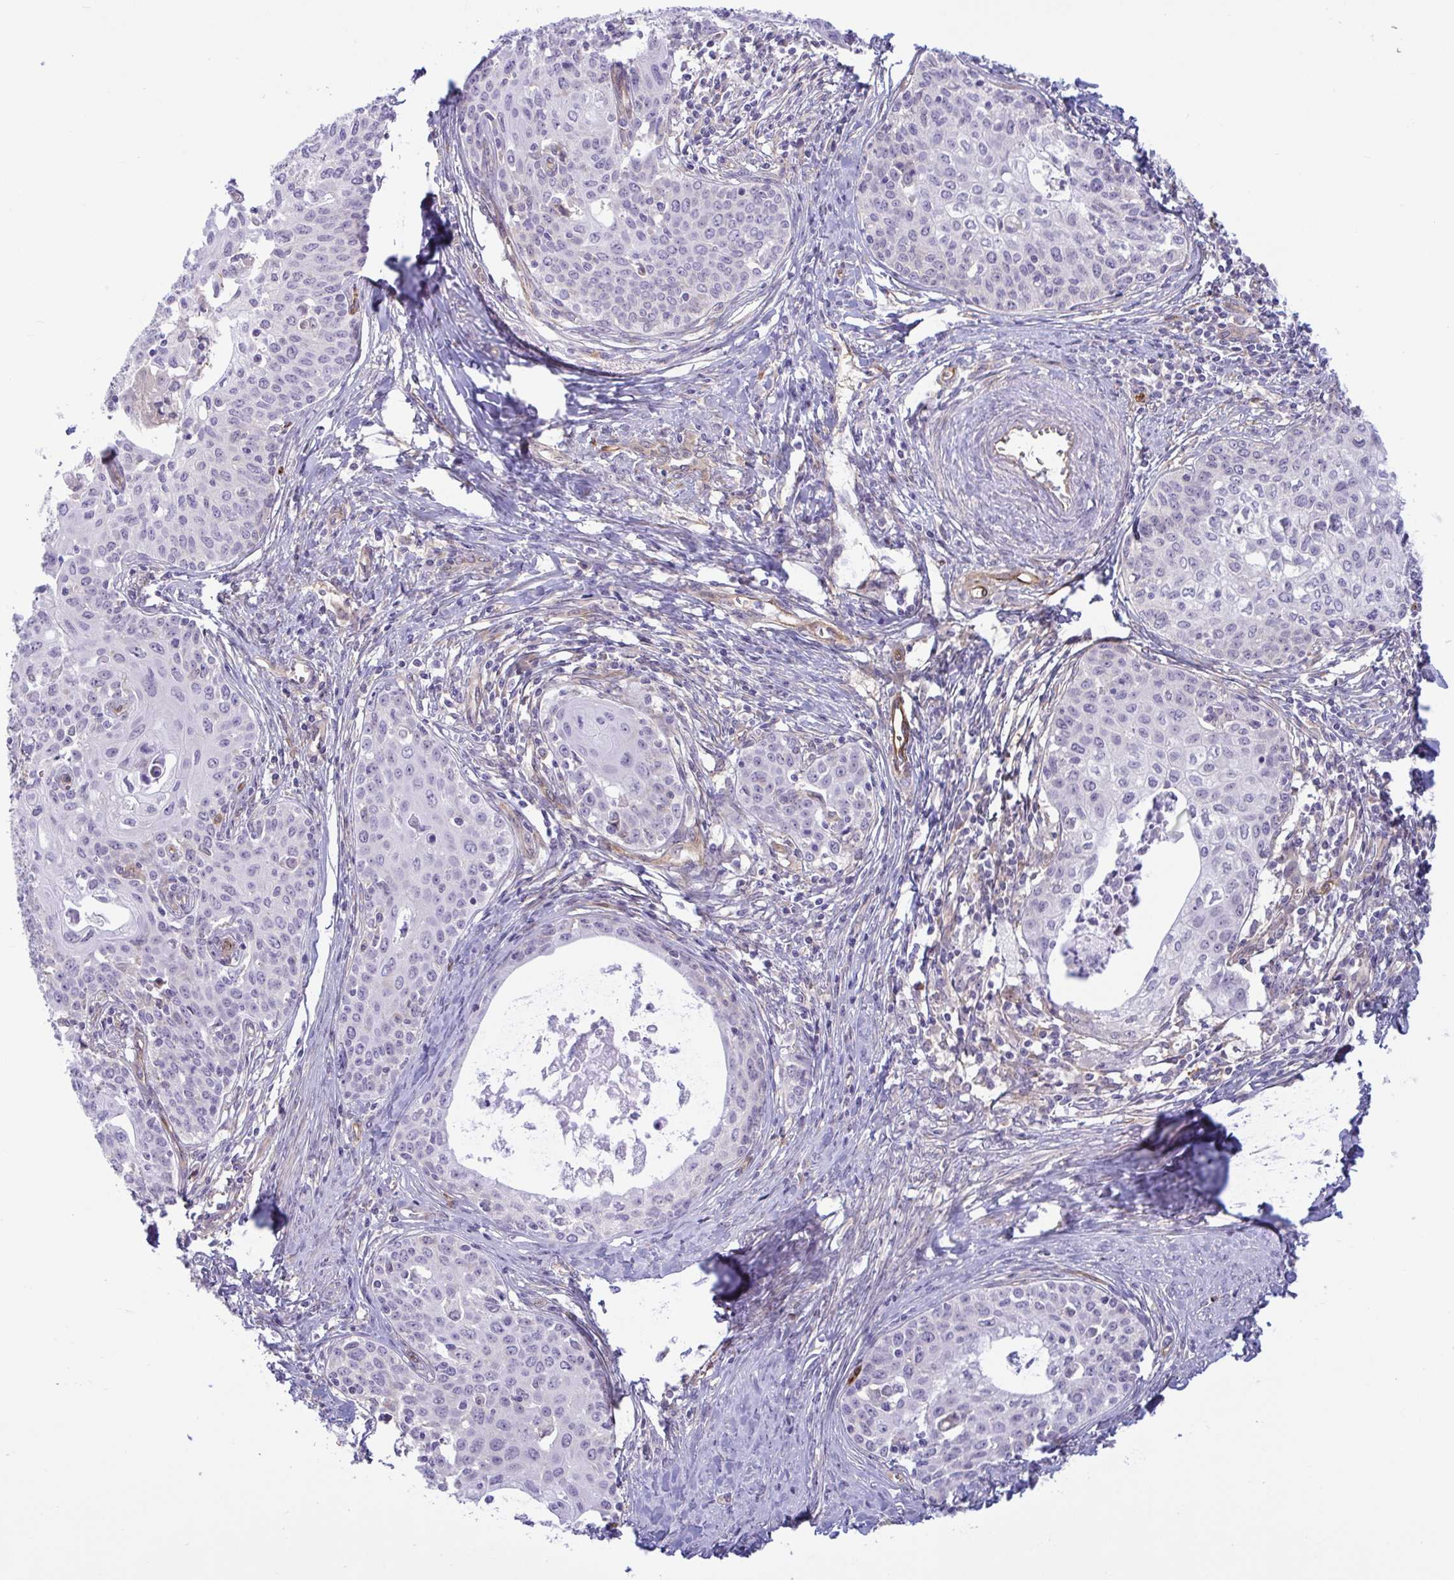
{"staining": {"intensity": "negative", "quantity": "none", "location": "none"}, "tissue": "cervical cancer", "cell_type": "Tumor cells", "image_type": "cancer", "snomed": [{"axis": "morphology", "description": "Squamous cell carcinoma, NOS"}, {"axis": "morphology", "description": "Adenocarcinoma, NOS"}, {"axis": "topography", "description": "Cervix"}], "caption": "Tumor cells show no significant protein positivity in squamous cell carcinoma (cervical). (Immunohistochemistry, brightfield microscopy, high magnification).", "gene": "PRRT4", "patient": {"sex": "female", "age": 52}}